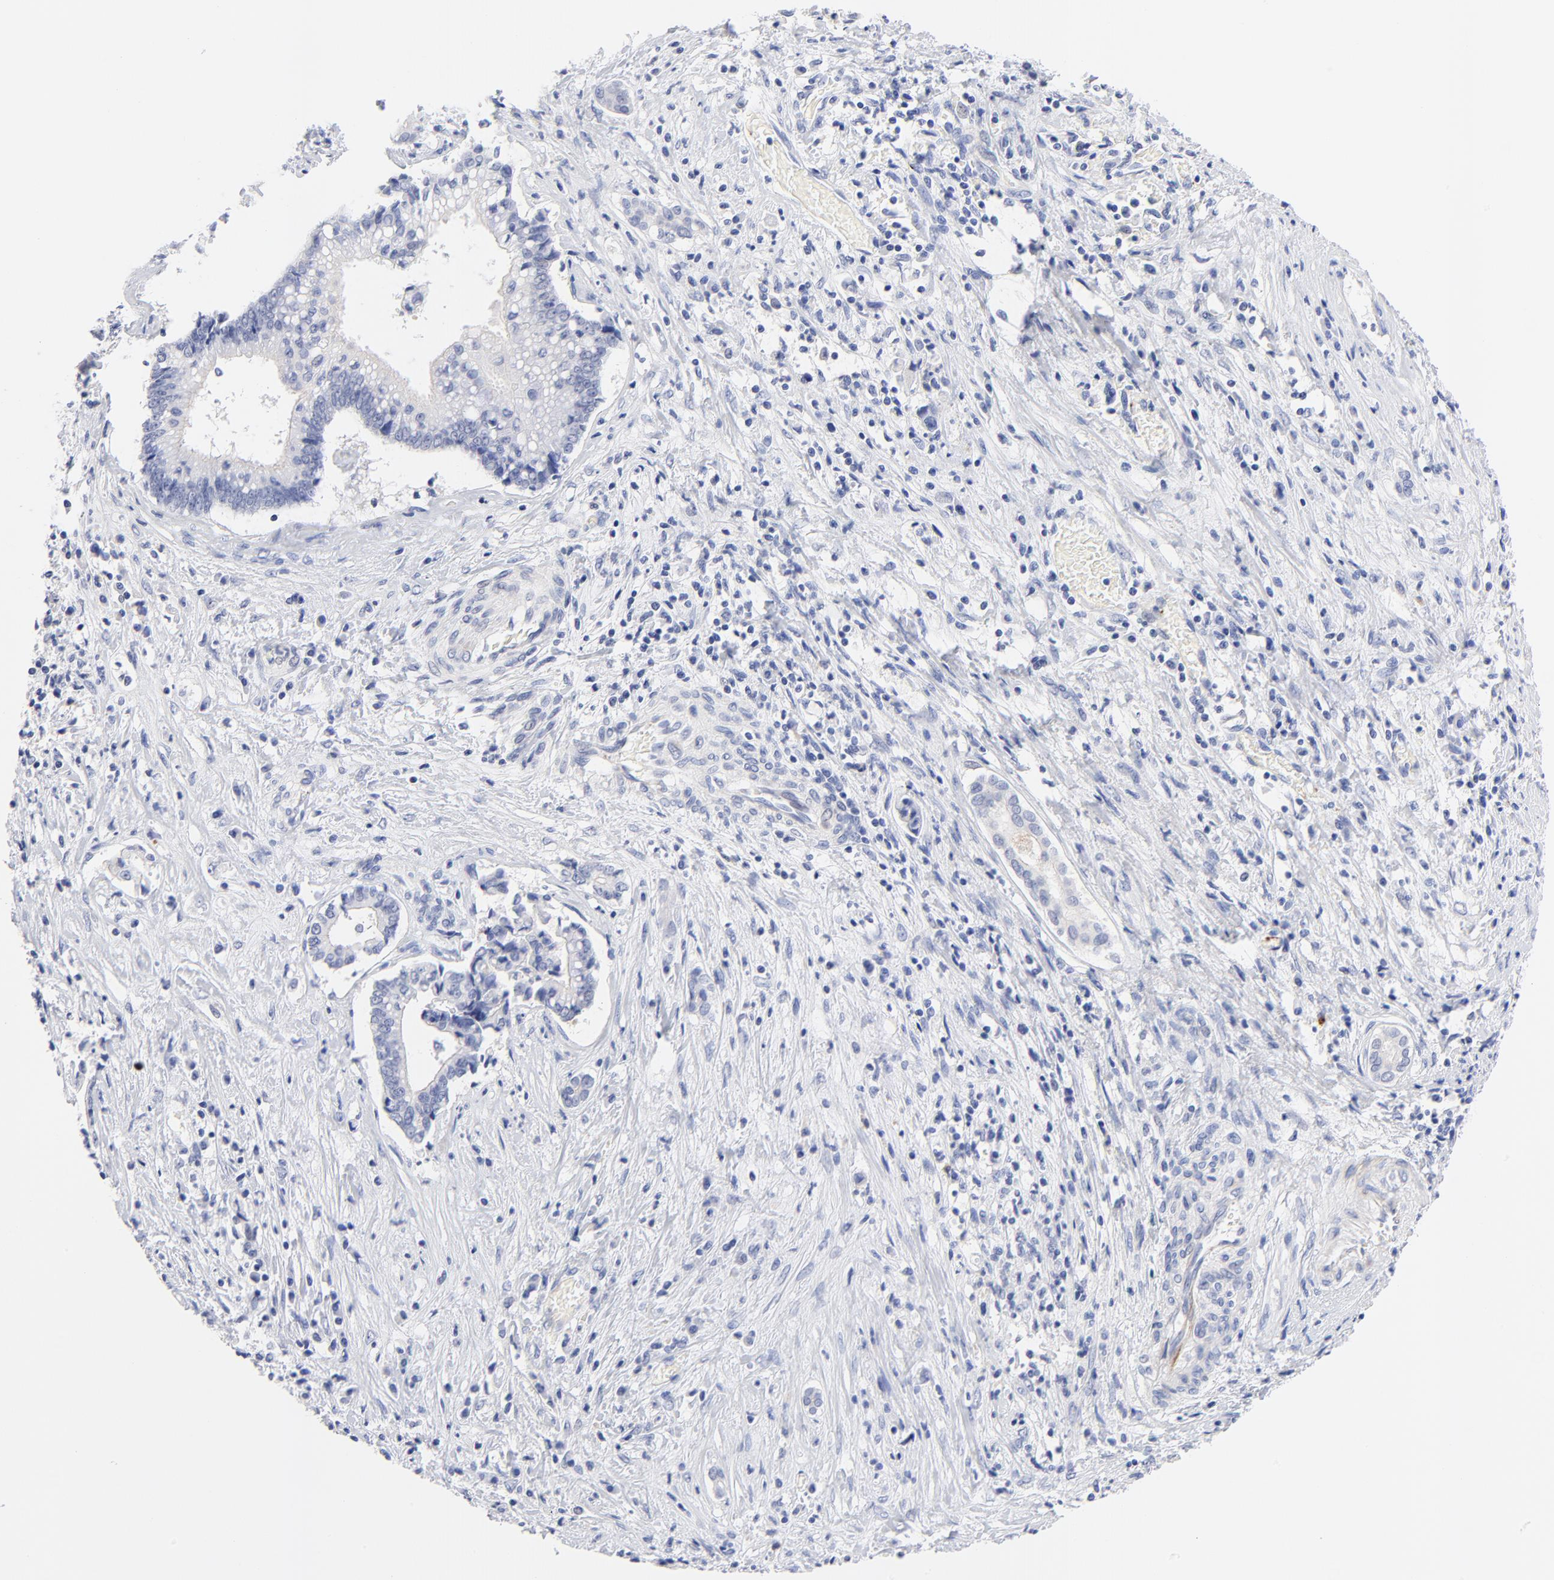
{"staining": {"intensity": "negative", "quantity": "none", "location": "none"}, "tissue": "liver cancer", "cell_type": "Tumor cells", "image_type": "cancer", "snomed": [{"axis": "morphology", "description": "Cholangiocarcinoma"}, {"axis": "topography", "description": "Liver"}], "caption": "The image displays no significant positivity in tumor cells of liver cancer.", "gene": "FAM117B", "patient": {"sex": "male", "age": 57}}